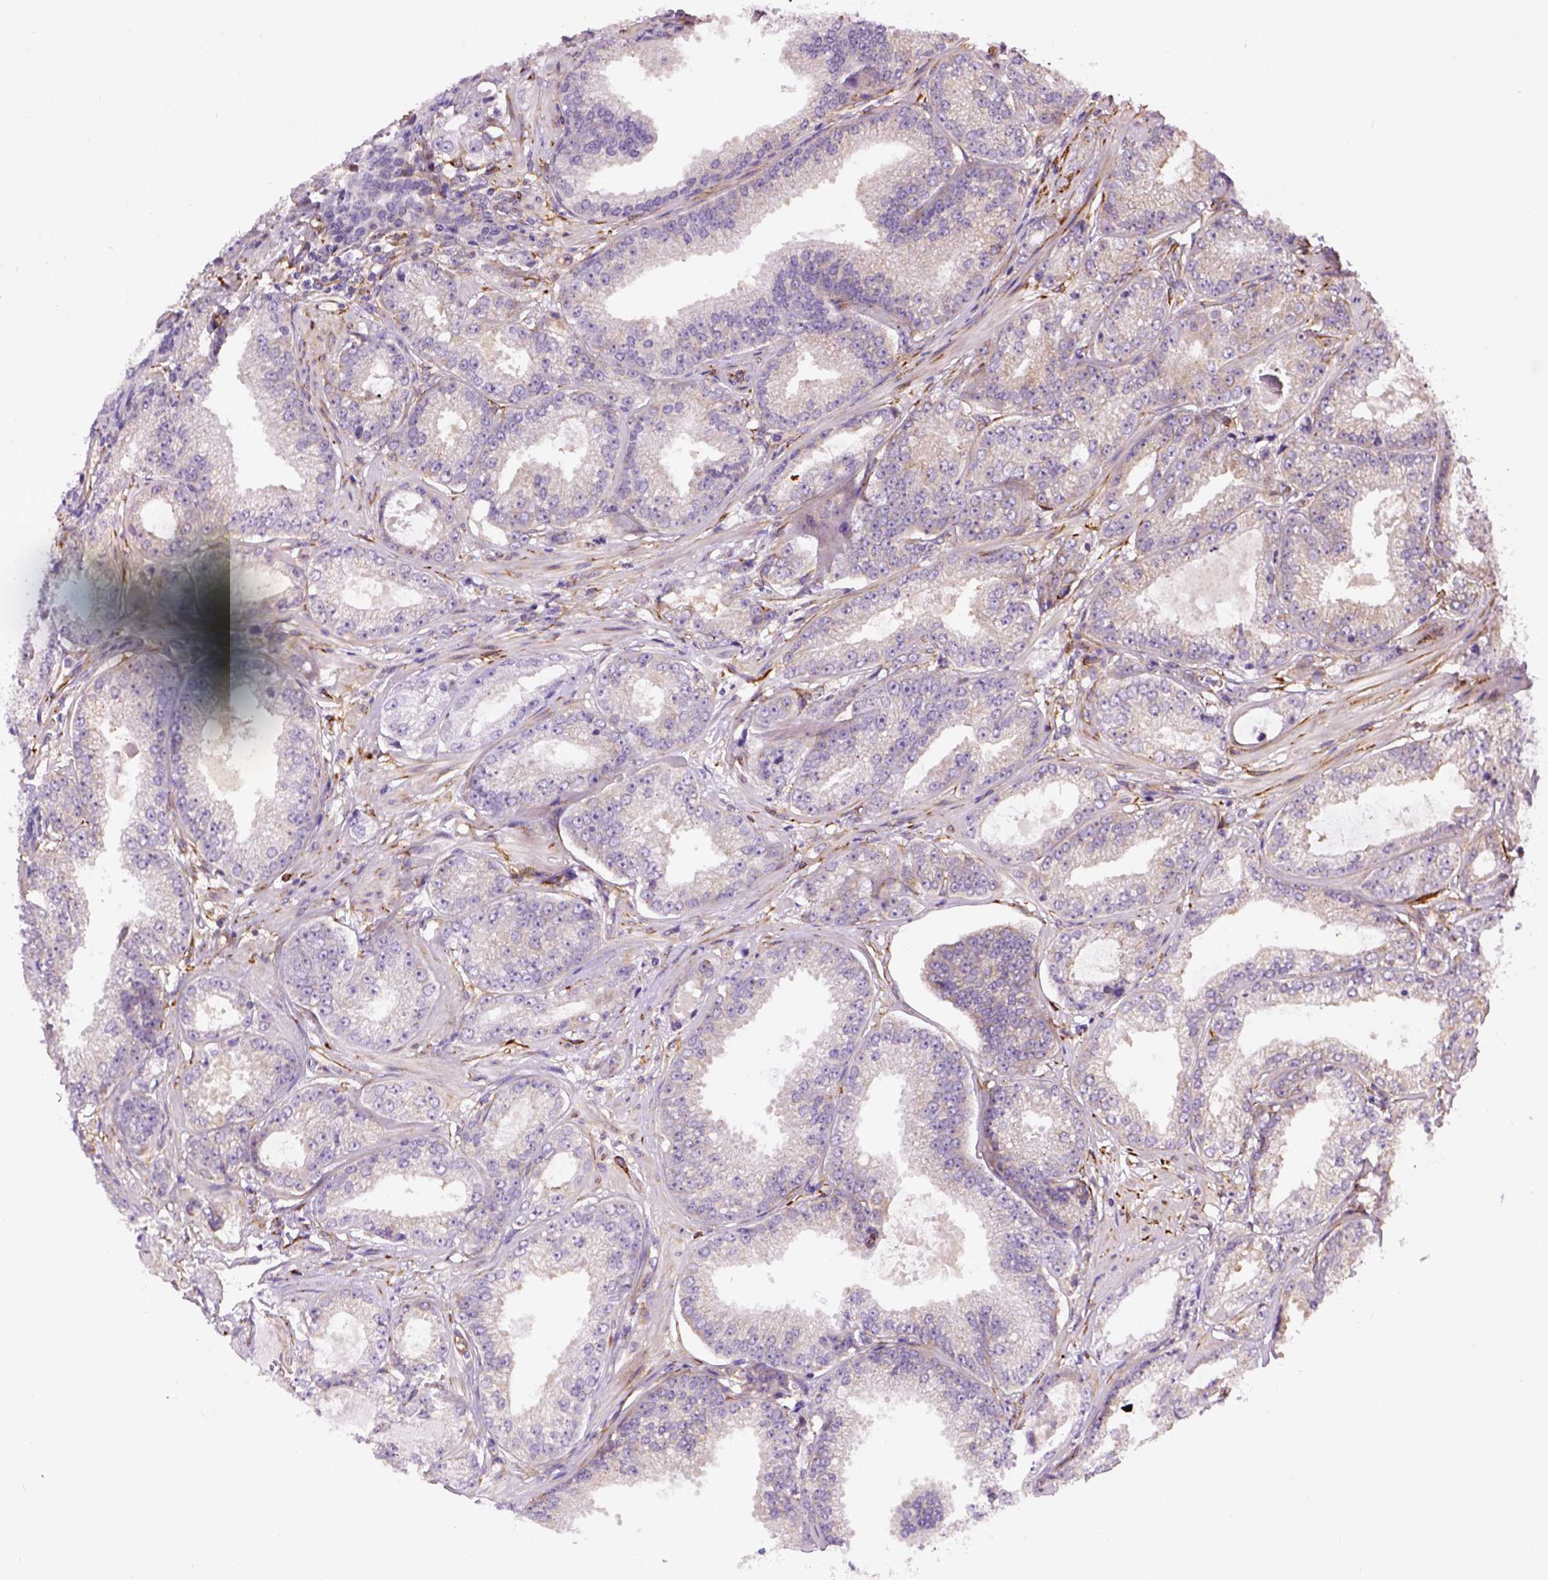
{"staining": {"intensity": "negative", "quantity": "none", "location": "none"}, "tissue": "prostate cancer", "cell_type": "Tumor cells", "image_type": "cancer", "snomed": [{"axis": "morphology", "description": "Adenocarcinoma, NOS"}, {"axis": "topography", "description": "Prostate"}], "caption": "Tumor cells are negative for protein expression in human adenocarcinoma (prostate). (Stains: DAB immunohistochemistry with hematoxylin counter stain, Microscopy: brightfield microscopy at high magnification).", "gene": "KAZN", "patient": {"sex": "male", "age": 64}}